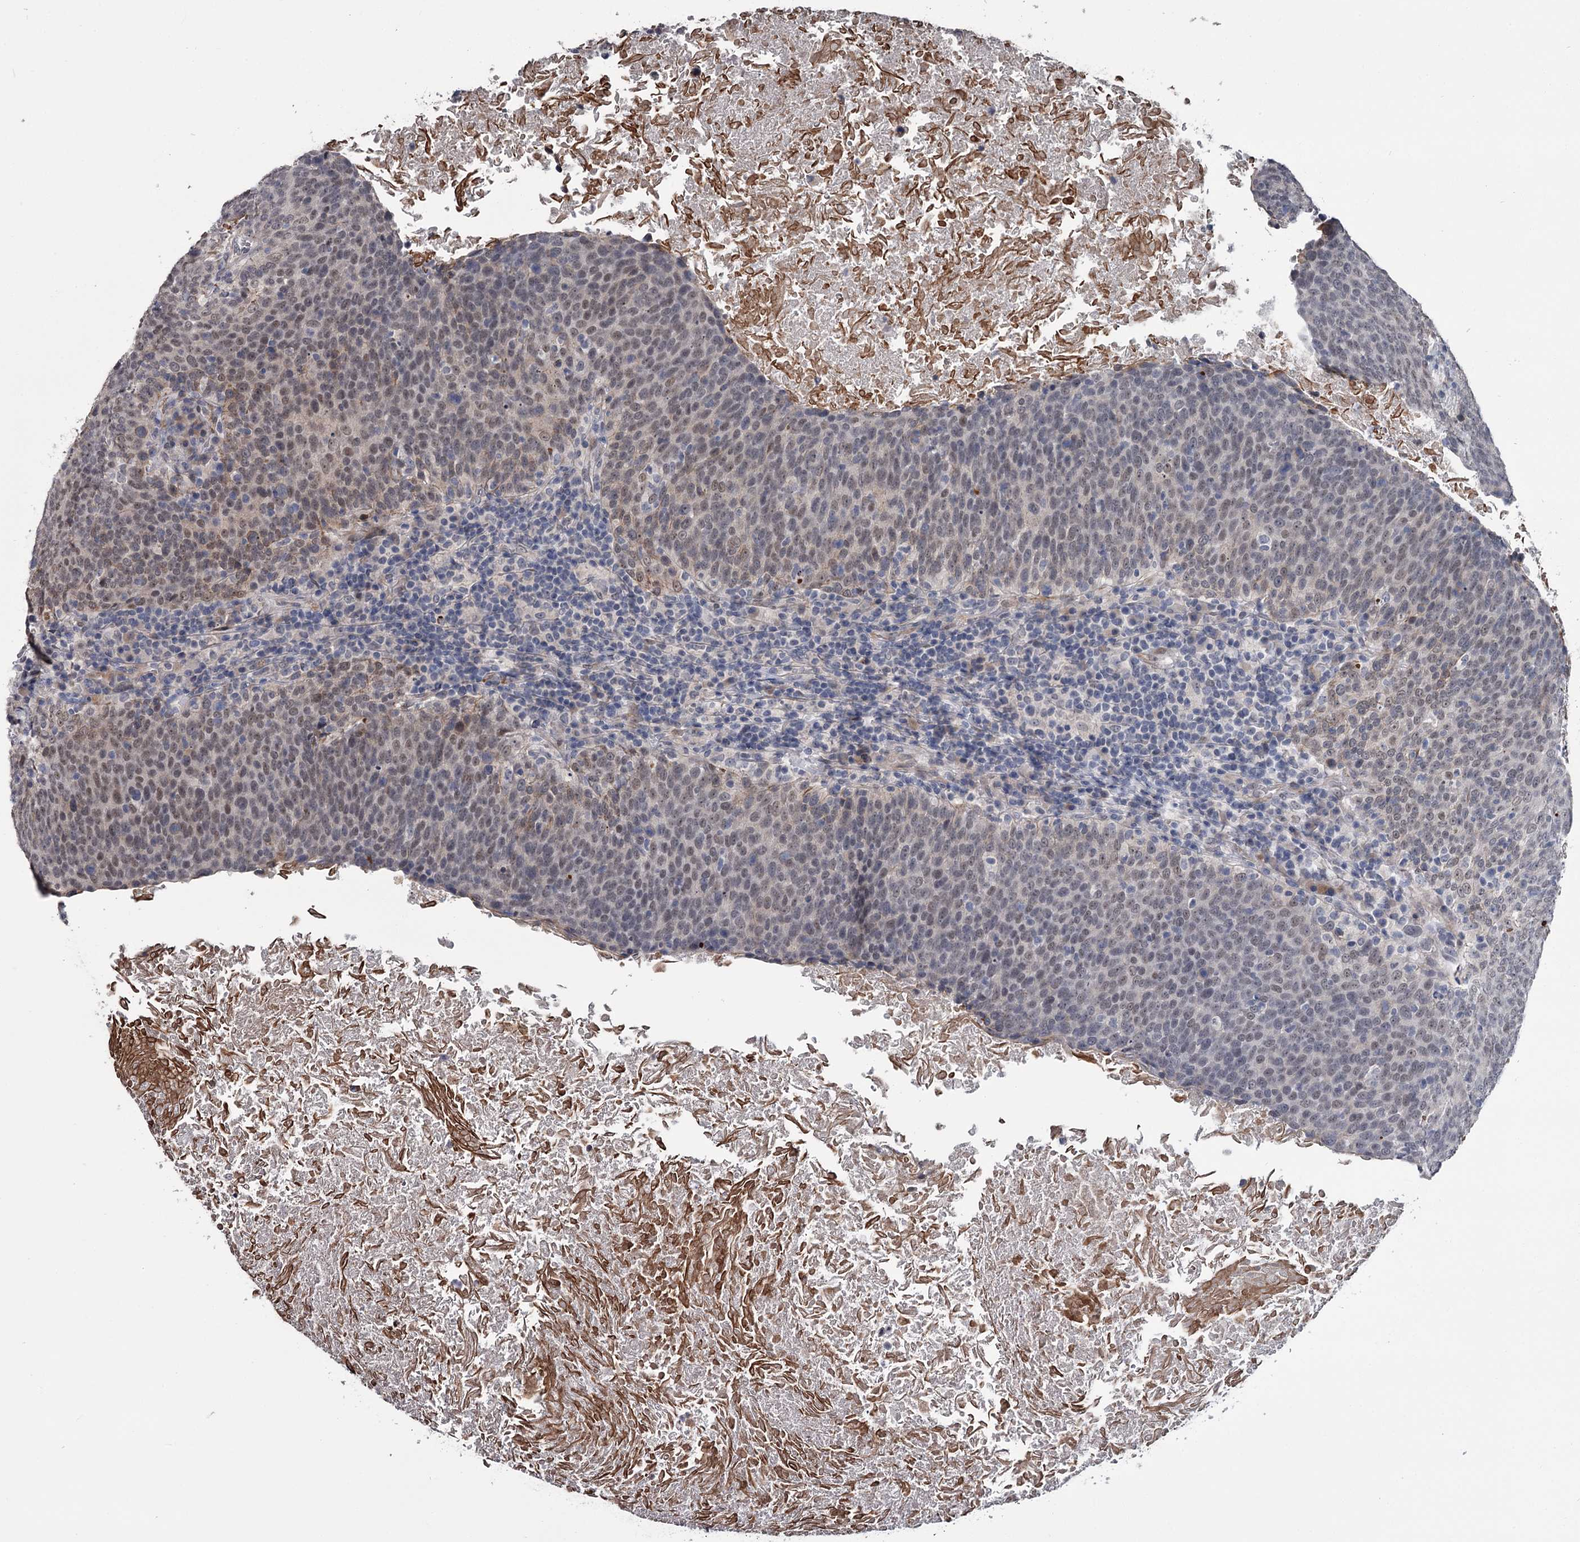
{"staining": {"intensity": "weak", "quantity": "25%-75%", "location": "nuclear"}, "tissue": "head and neck cancer", "cell_type": "Tumor cells", "image_type": "cancer", "snomed": [{"axis": "morphology", "description": "Squamous cell carcinoma, NOS"}, {"axis": "morphology", "description": "Squamous cell carcinoma, metastatic, NOS"}, {"axis": "topography", "description": "Lymph node"}, {"axis": "topography", "description": "Head-Neck"}], "caption": "Protein expression analysis of human head and neck squamous cell carcinoma reveals weak nuclear staining in approximately 25%-75% of tumor cells.", "gene": "PRPF40B", "patient": {"sex": "male", "age": 62}}